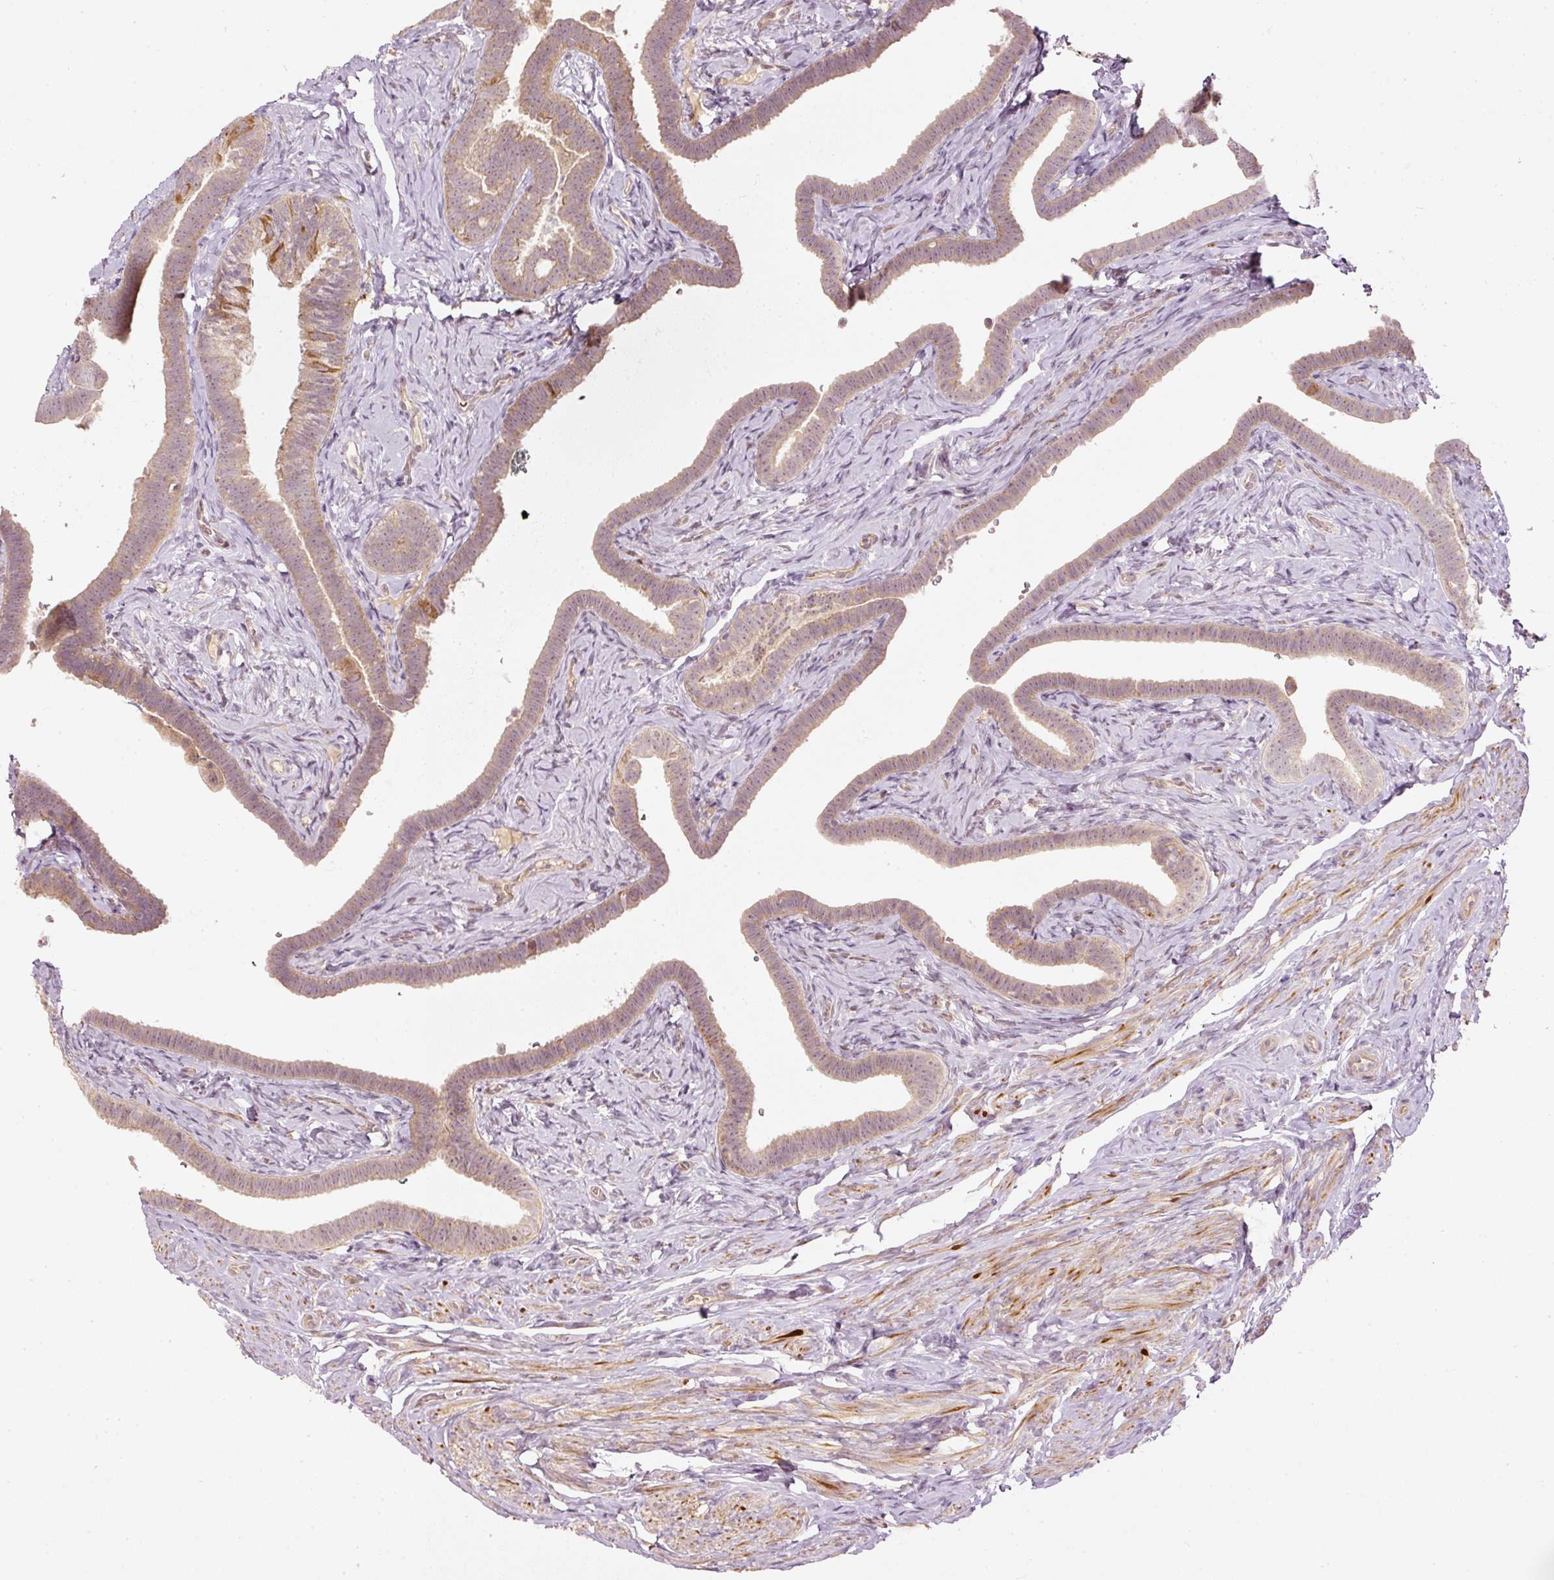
{"staining": {"intensity": "moderate", "quantity": "25%-75%", "location": "cytoplasmic/membranous"}, "tissue": "fallopian tube", "cell_type": "Glandular cells", "image_type": "normal", "snomed": [{"axis": "morphology", "description": "Normal tissue, NOS"}, {"axis": "topography", "description": "Fallopian tube"}], "caption": "Fallopian tube stained with a brown dye displays moderate cytoplasmic/membranous positive expression in approximately 25%-75% of glandular cells.", "gene": "CDC20B", "patient": {"sex": "female", "age": 69}}